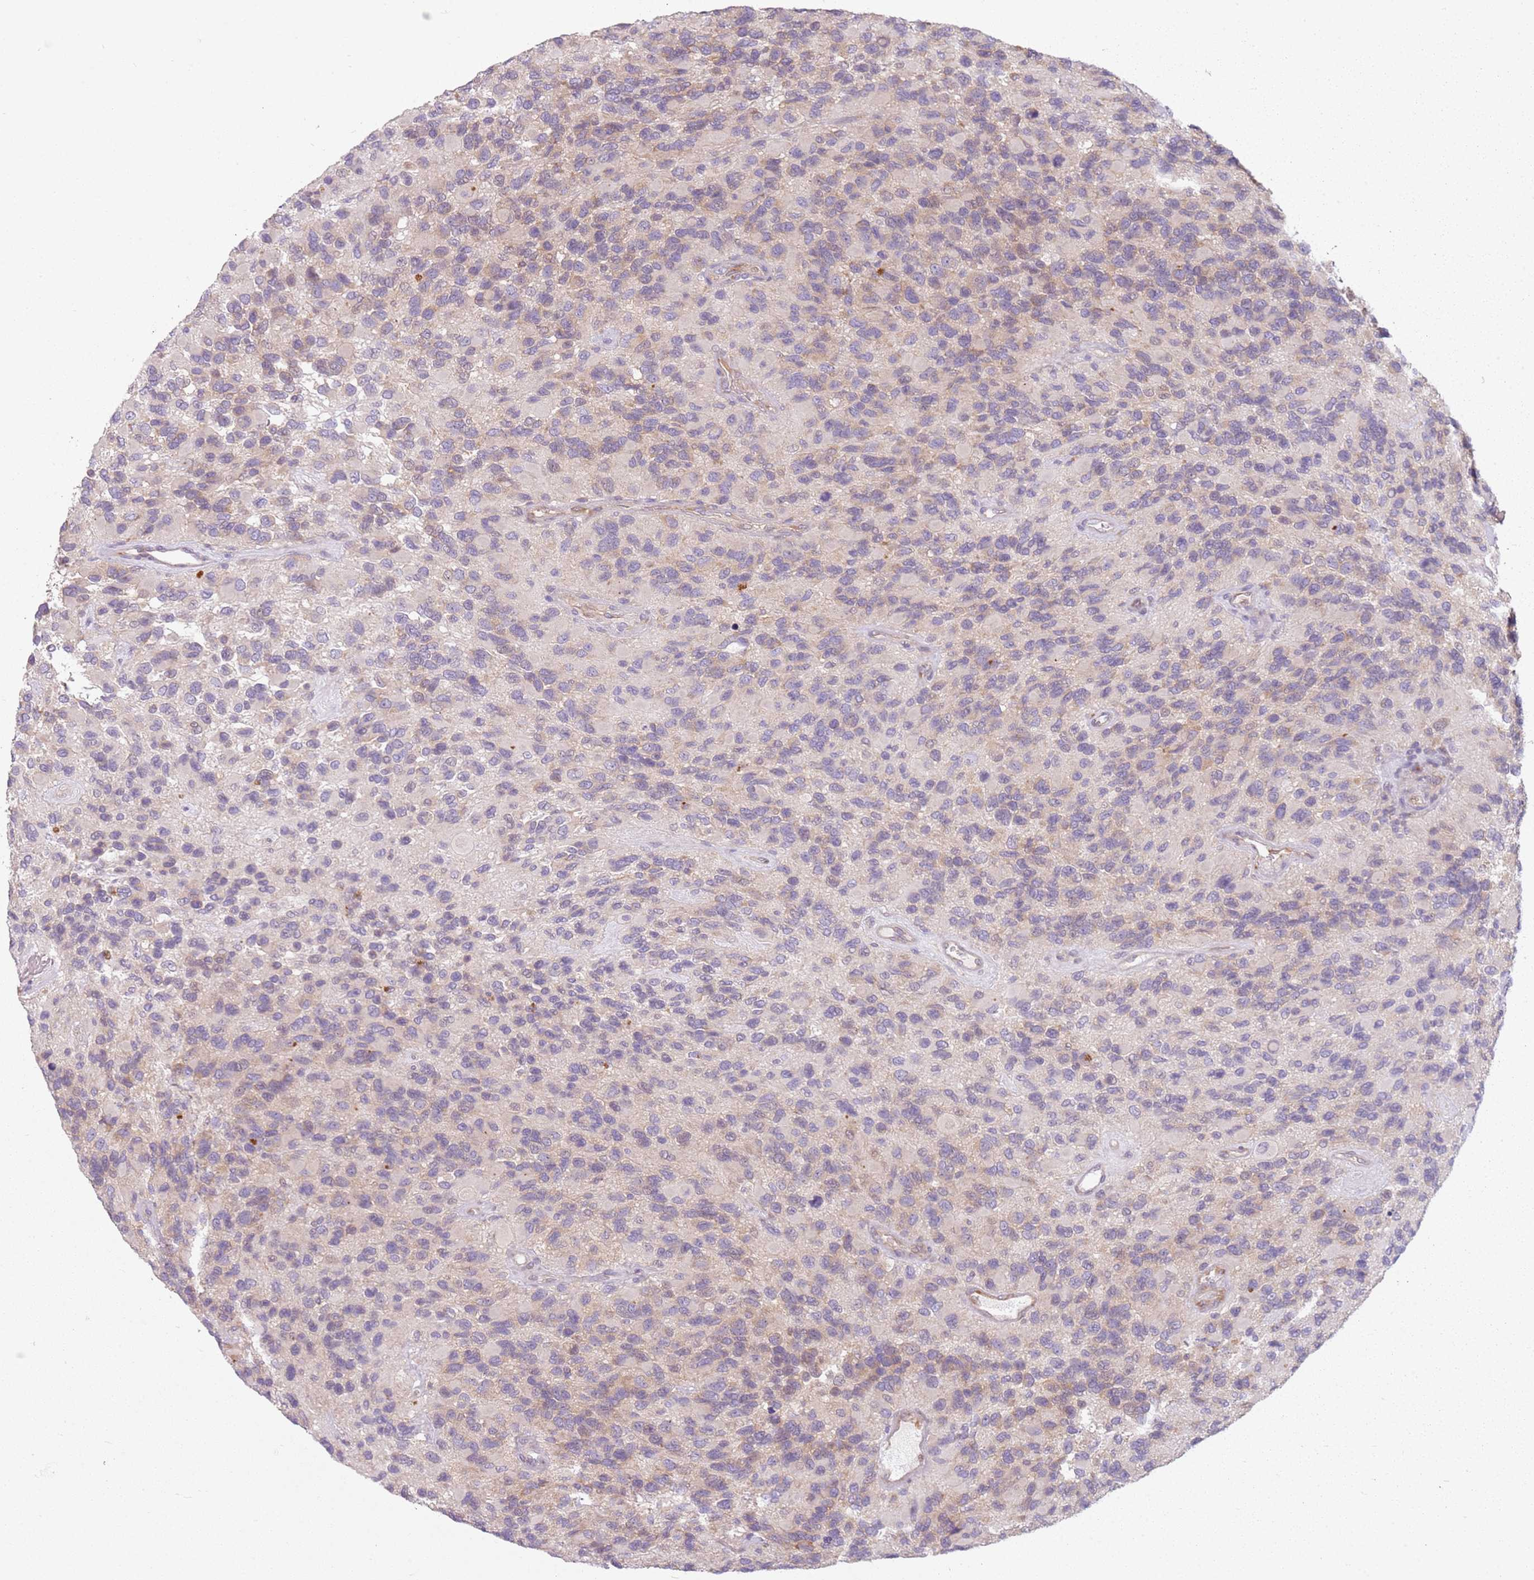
{"staining": {"intensity": "weak", "quantity": "25%-75%", "location": "cytoplasmic/membranous"}, "tissue": "glioma", "cell_type": "Tumor cells", "image_type": "cancer", "snomed": [{"axis": "morphology", "description": "Glioma, malignant, High grade"}, {"axis": "topography", "description": "Brain"}], "caption": "A high-resolution micrograph shows IHC staining of malignant high-grade glioma, which exhibits weak cytoplasmic/membranous staining in about 25%-75% of tumor cells.", "gene": "RPS28", "patient": {"sex": "male", "age": 77}}